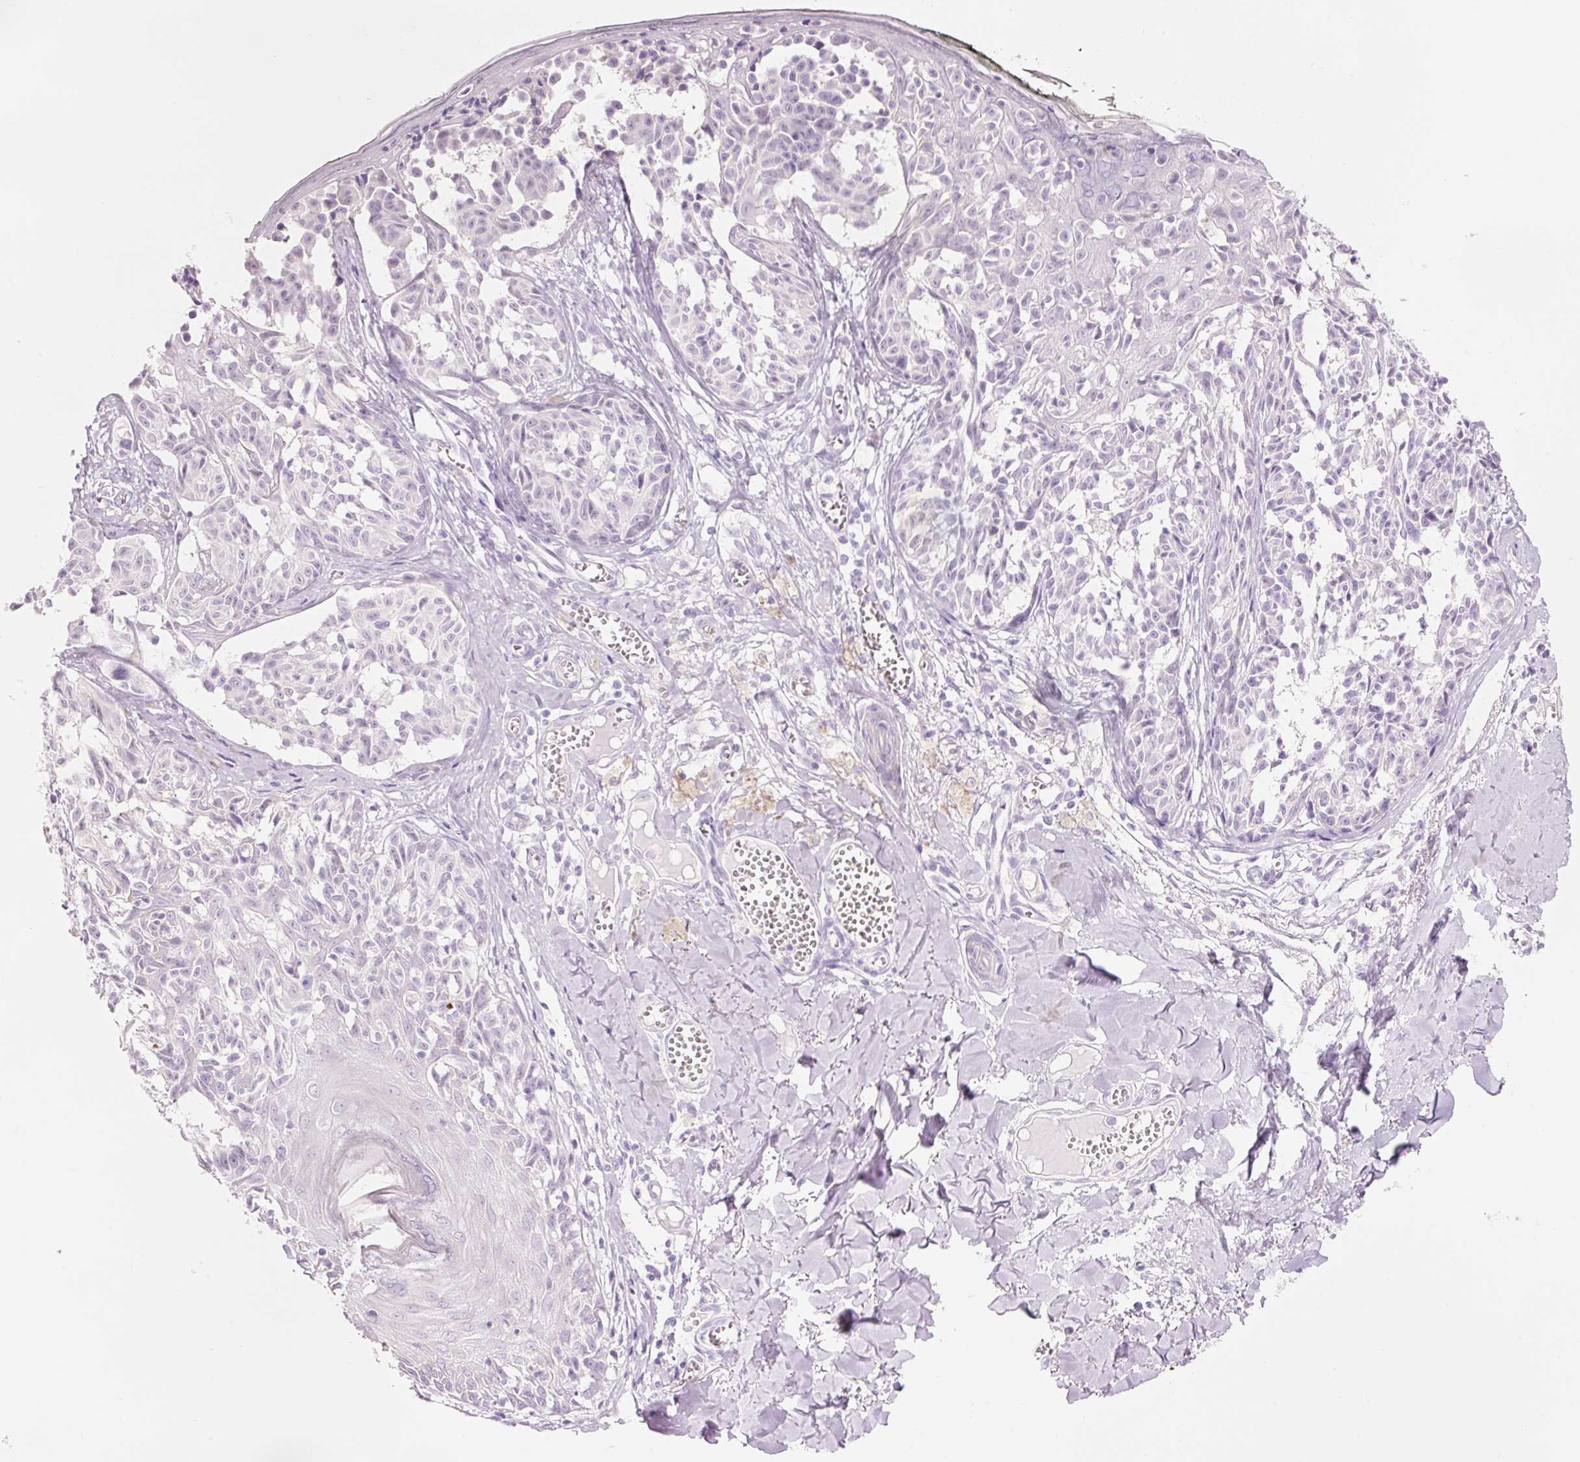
{"staining": {"intensity": "negative", "quantity": "none", "location": "none"}, "tissue": "melanoma", "cell_type": "Tumor cells", "image_type": "cancer", "snomed": [{"axis": "morphology", "description": "Malignant melanoma, NOS"}, {"axis": "topography", "description": "Skin"}], "caption": "This is an immunohistochemistry (IHC) image of human melanoma. There is no staining in tumor cells.", "gene": "DHRS11", "patient": {"sex": "female", "age": 43}}